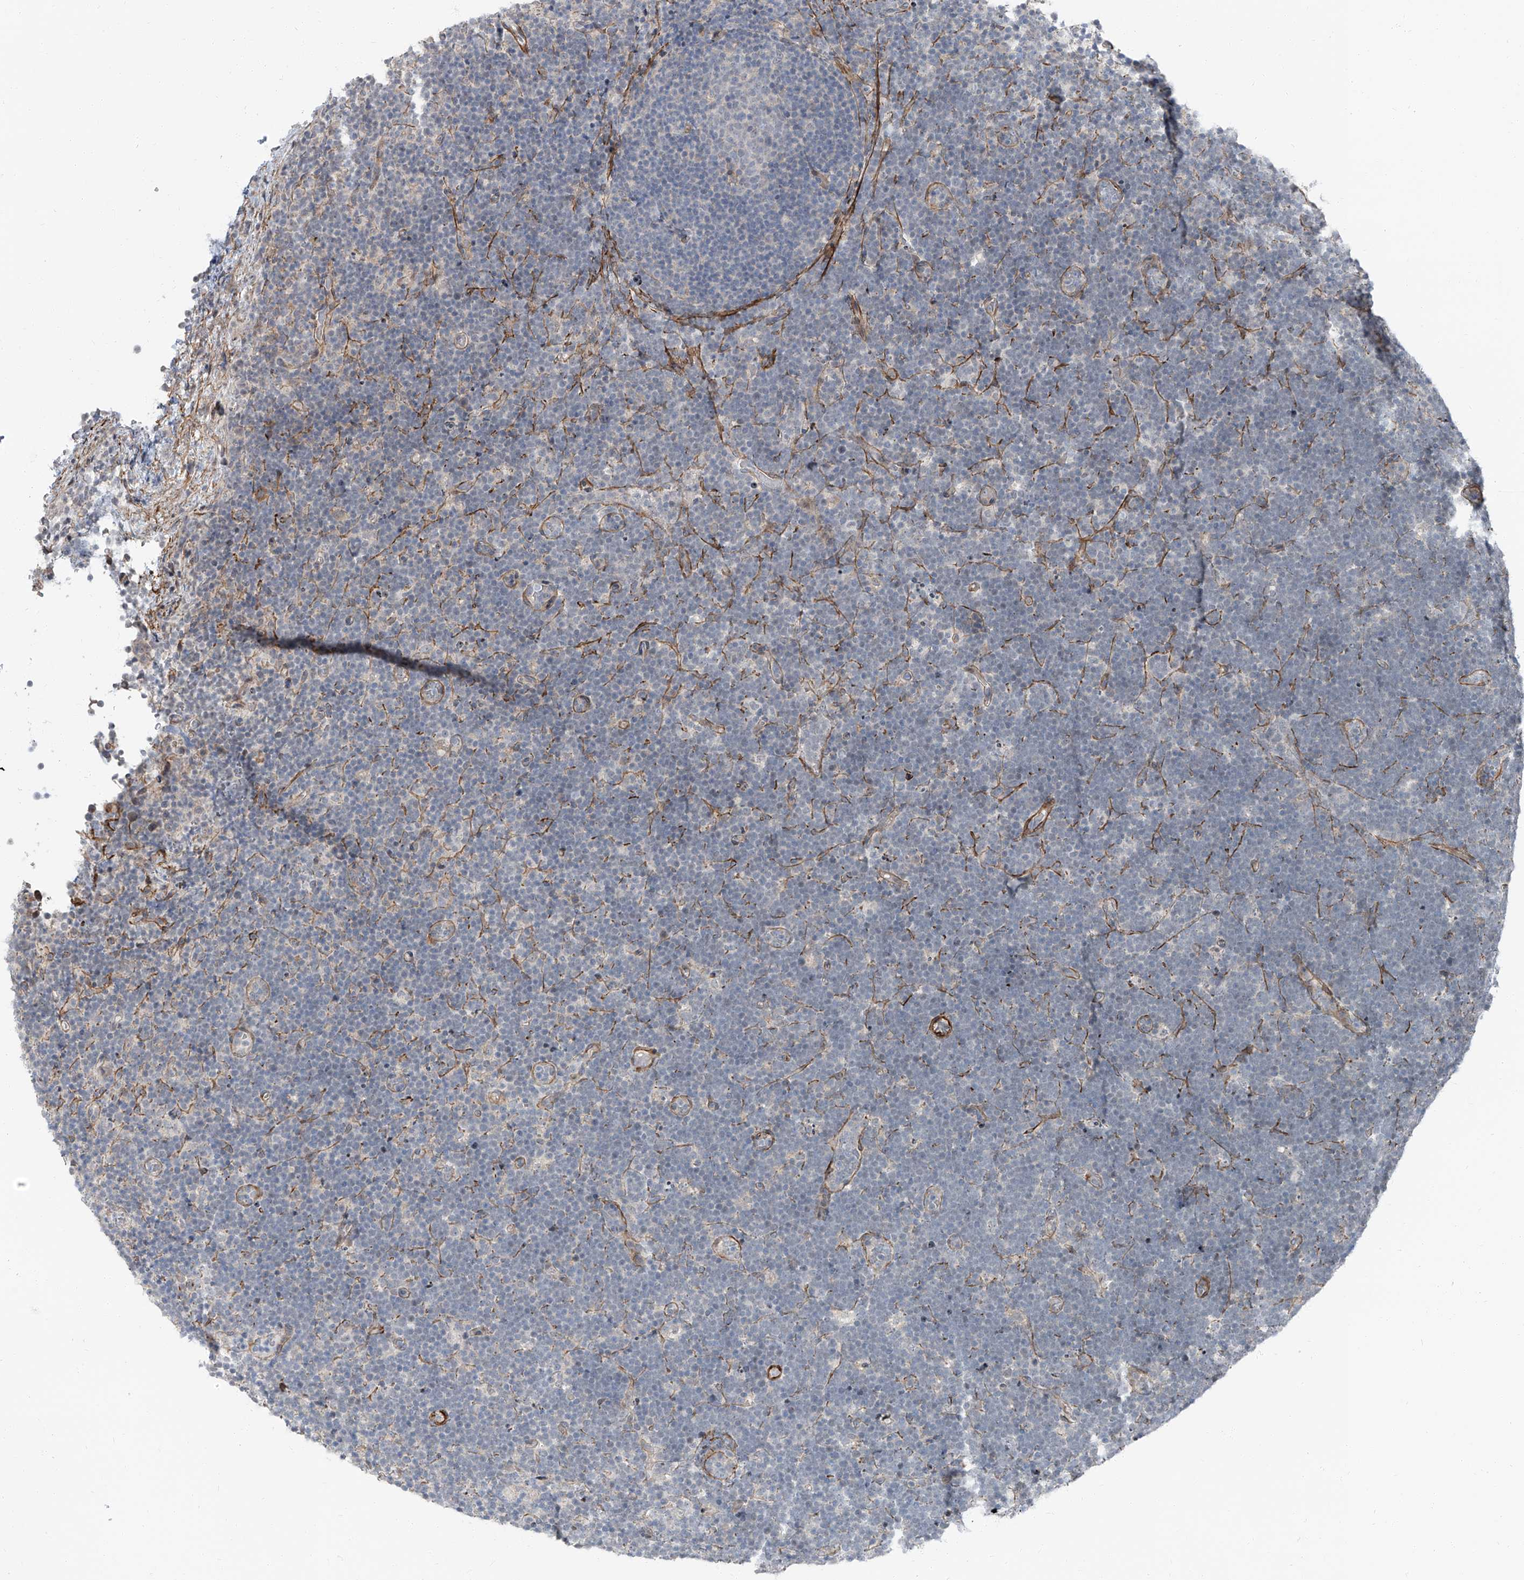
{"staining": {"intensity": "negative", "quantity": "none", "location": "none"}, "tissue": "lymphoma", "cell_type": "Tumor cells", "image_type": "cancer", "snomed": [{"axis": "morphology", "description": "Malignant lymphoma, non-Hodgkin's type, High grade"}, {"axis": "topography", "description": "Lymph node"}], "caption": "Immunohistochemistry (IHC) micrograph of neoplastic tissue: lymphoma stained with DAB demonstrates no significant protein positivity in tumor cells.", "gene": "TXLNB", "patient": {"sex": "male", "age": 13}}